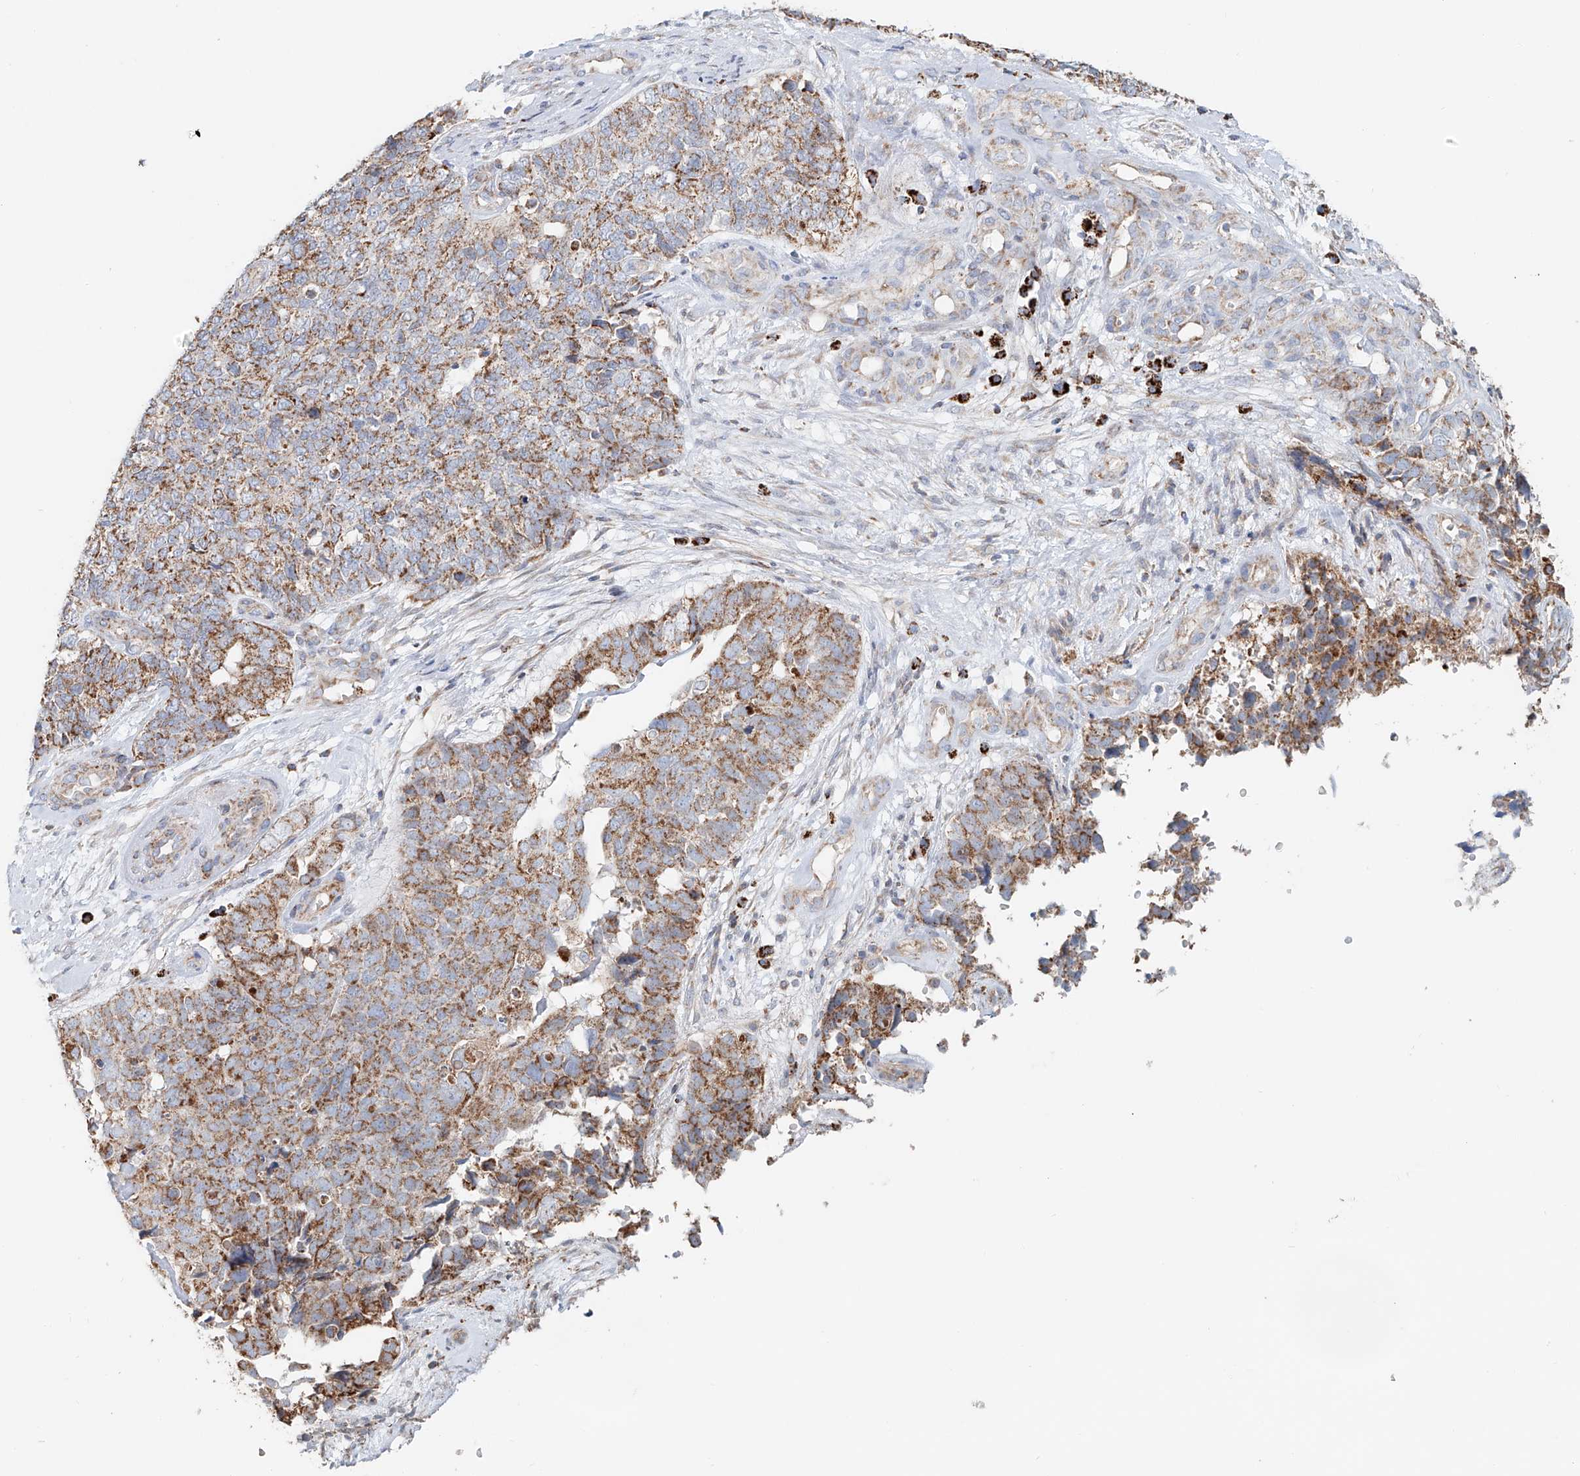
{"staining": {"intensity": "moderate", "quantity": ">75%", "location": "cytoplasmic/membranous"}, "tissue": "cervical cancer", "cell_type": "Tumor cells", "image_type": "cancer", "snomed": [{"axis": "morphology", "description": "Squamous cell carcinoma, NOS"}, {"axis": "topography", "description": "Cervix"}], "caption": "Protein expression analysis of human cervical cancer (squamous cell carcinoma) reveals moderate cytoplasmic/membranous expression in about >75% of tumor cells. The protein is shown in brown color, while the nuclei are stained blue.", "gene": "CARD10", "patient": {"sex": "female", "age": 63}}